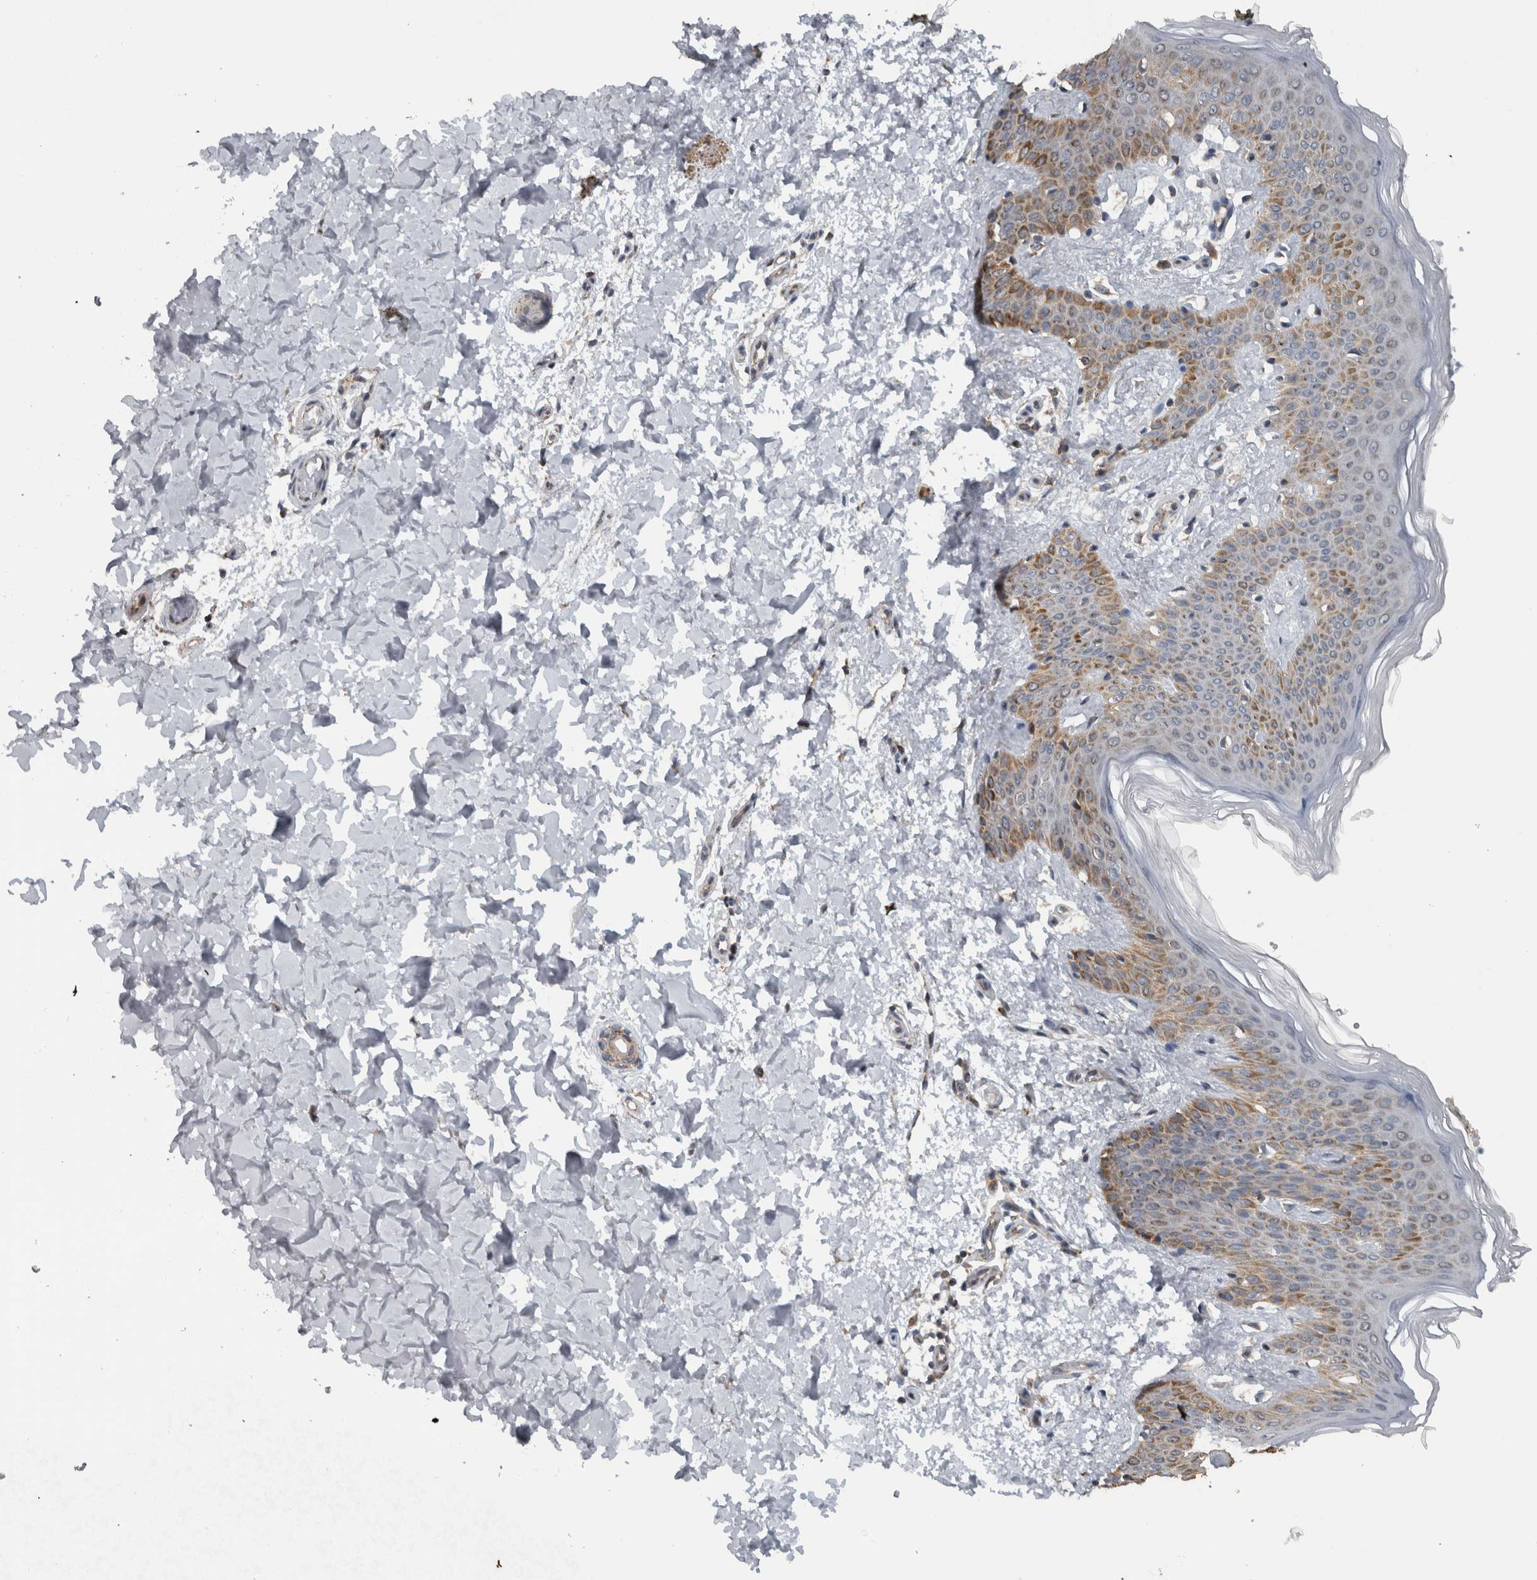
{"staining": {"intensity": "negative", "quantity": "none", "location": "none"}, "tissue": "skin", "cell_type": "Fibroblasts", "image_type": "normal", "snomed": [{"axis": "morphology", "description": "Normal tissue, NOS"}, {"axis": "morphology", "description": "Neoplasm, benign, NOS"}, {"axis": "topography", "description": "Skin"}, {"axis": "topography", "description": "Soft tissue"}], "caption": "Histopathology image shows no protein staining in fibroblasts of benign skin.", "gene": "ARMC1", "patient": {"sex": "male", "age": 26}}